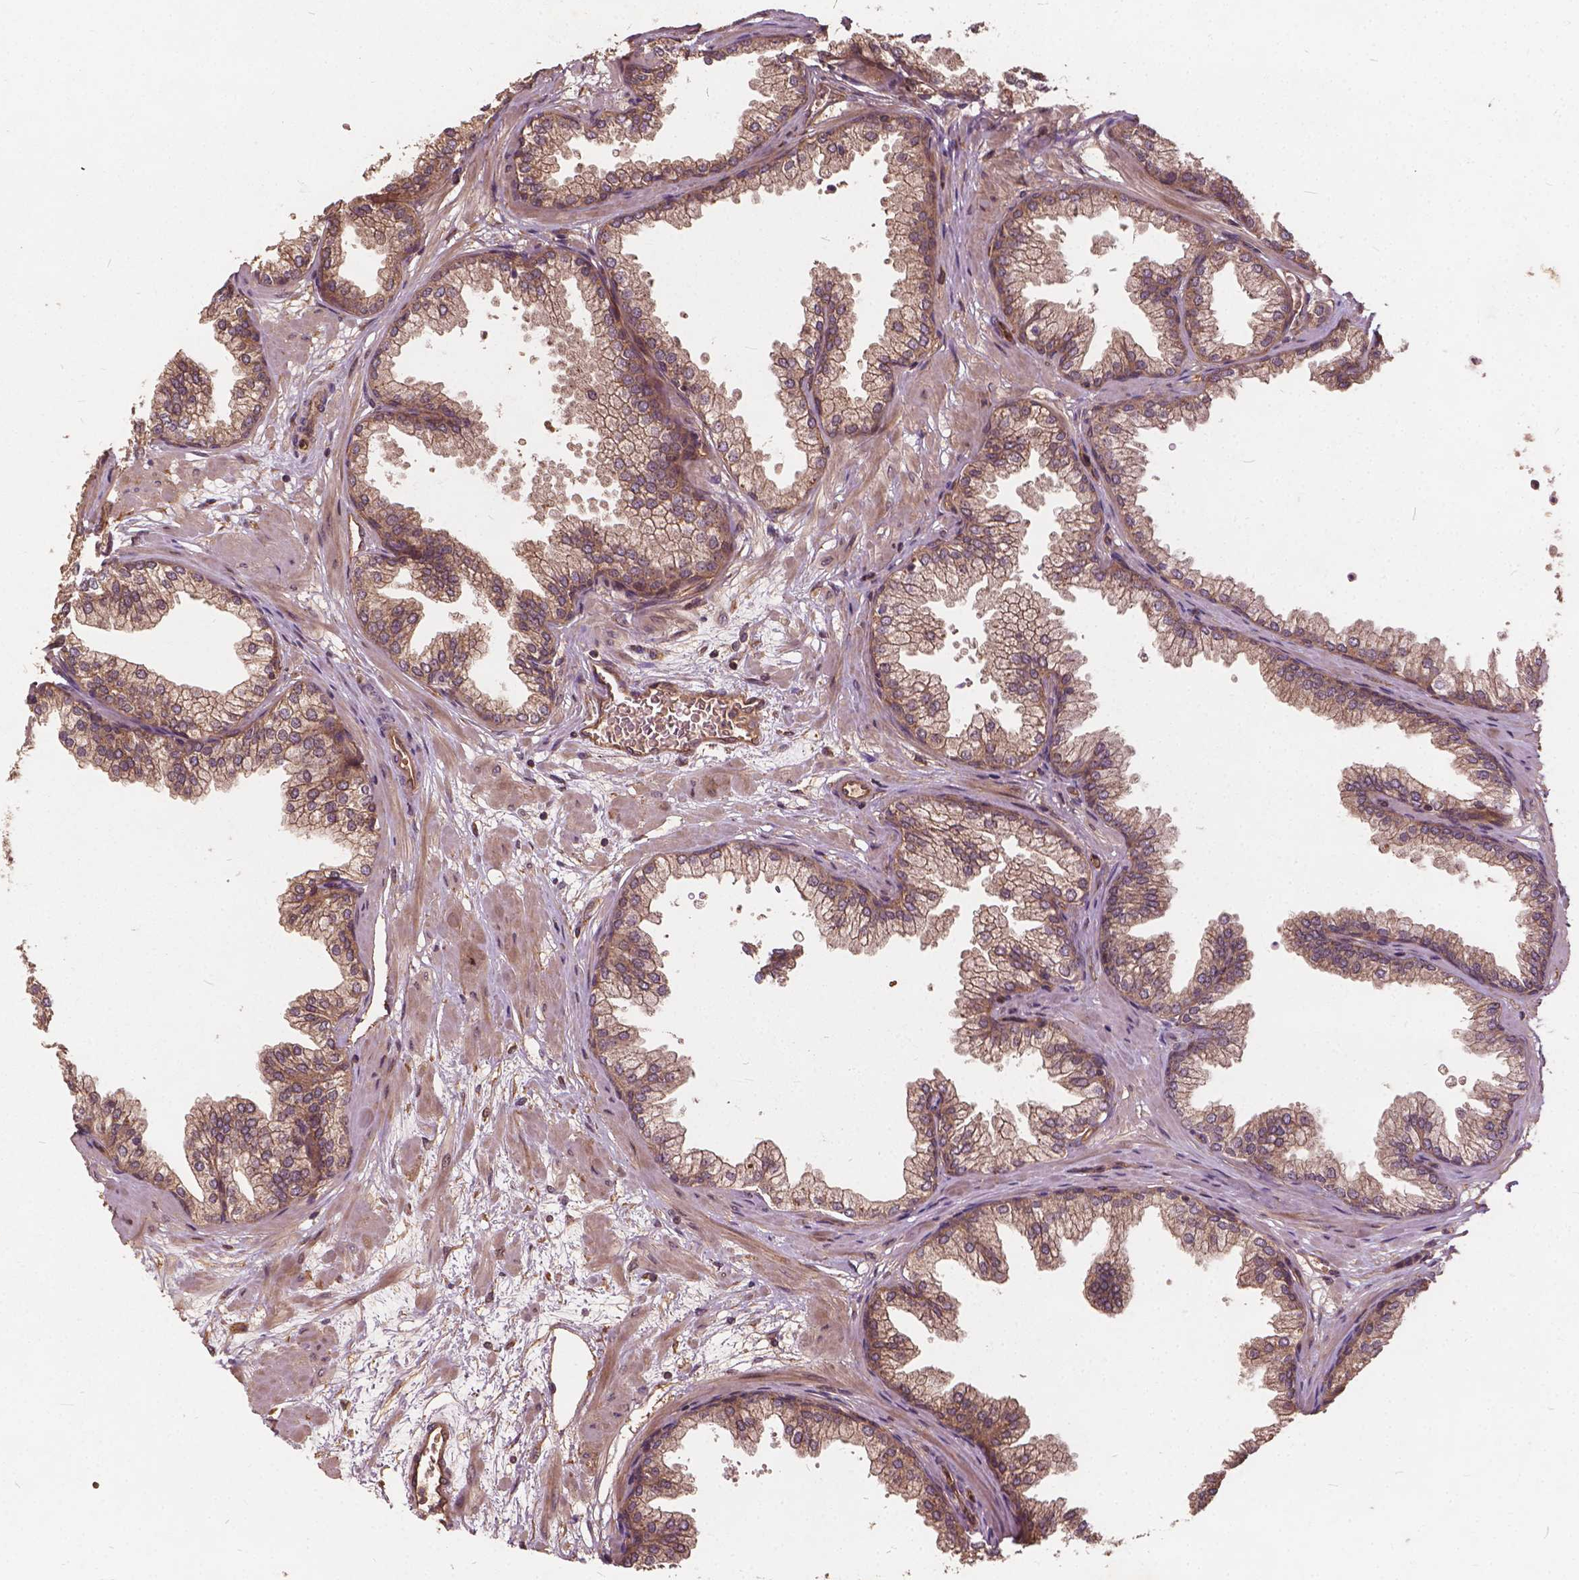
{"staining": {"intensity": "moderate", "quantity": ">75%", "location": "cytoplasmic/membranous"}, "tissue": "prostate", "cell_type": "Glandular cells", "image_type": "normal", "snomed": [{"axis": "morphology", "description": "Normal tissue, NOS"}, {"axis": "topography", "description": "Prostate"}], "caption": "Protein expression analysis of benign prostate exhibits moderate cytoplasmic/membranous staining in approximately >75% of glandular cells.", "gene": "UBXN2A", "patient": {"sex": "male", "age": 37}}